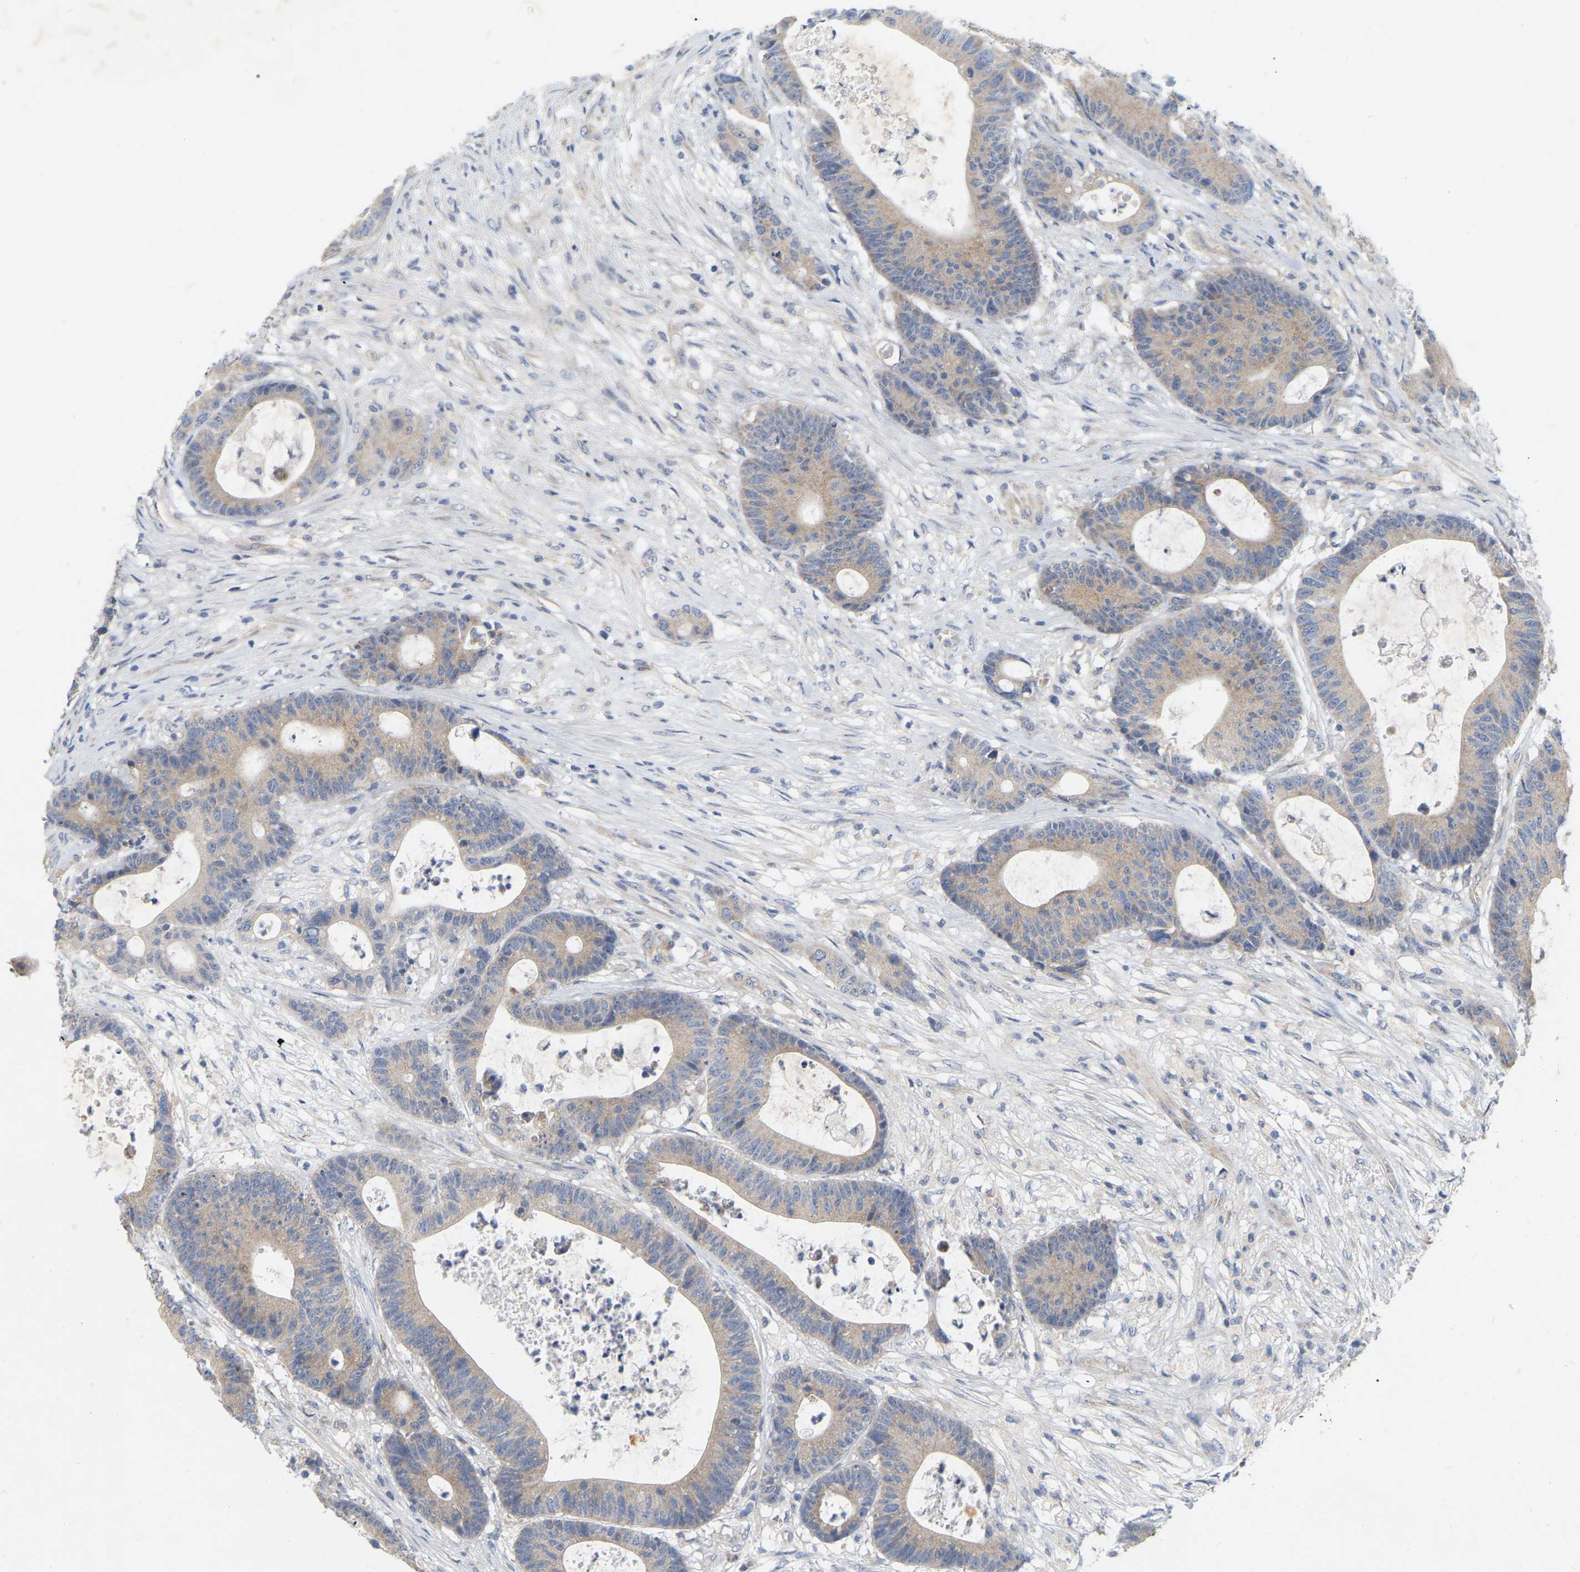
{"staining": {"intensity": "weak", "quantity": ">75%", "location": "cytoplasmic/membranous"}, "tissue": "colorectal cancer", "cell_type": "Tumor cells", "image_type": "cancer", "snomed": [{"axis": "morphology", "description": "Adenocarcinoma, NOS"}, {"axis": "topography", "description": "Colon"}], "caption": "Tumor cells exhibit low levels of weak cytoplasmic/membranous staining in about >75% of cells in human adenocarcinoma (colorectal). (Brightfield microscopy of DAB IHC at high magnification).", "gene": "MINDY4", "patient": {"sex": "female", "age": 84}}